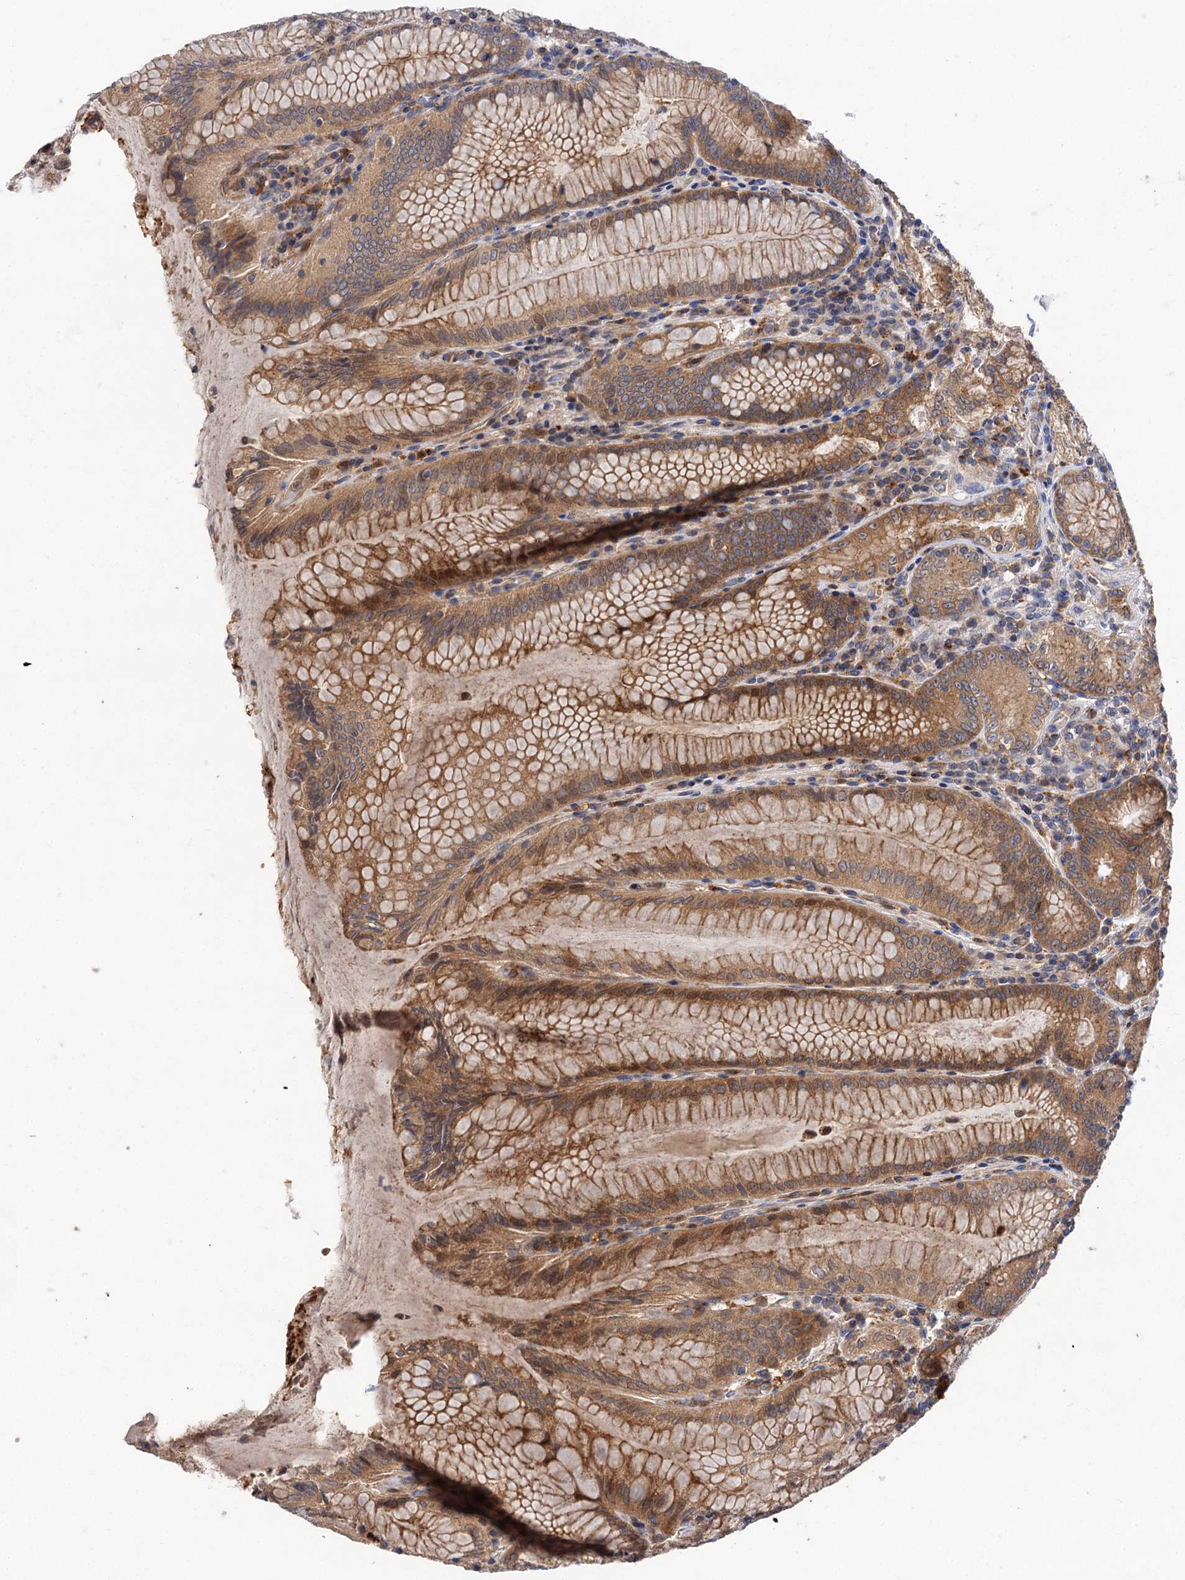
{"staining": {"intensity": "moderate", "quantity": ">75%", "location": "cytoplasmic/membranous"}, "tissue": "stomach", "cell_type": "Glandular cells", "image_type": "normal", "snomed": [{"axis": "morphology", "description": "Normal tissue, NOS"}, {"axis": "topography", "description": "Stomach, upper"}, {"axis": "topography", "description": "Stomach, lower"}], "caption": "Protein expression analysis of unremarkable human stomach reveals moderate cytoplasmic/membranous positivity in about >75% of glandular cells.", "gene": "PATL1", "patient": {"sex": "female", "age": 76}}